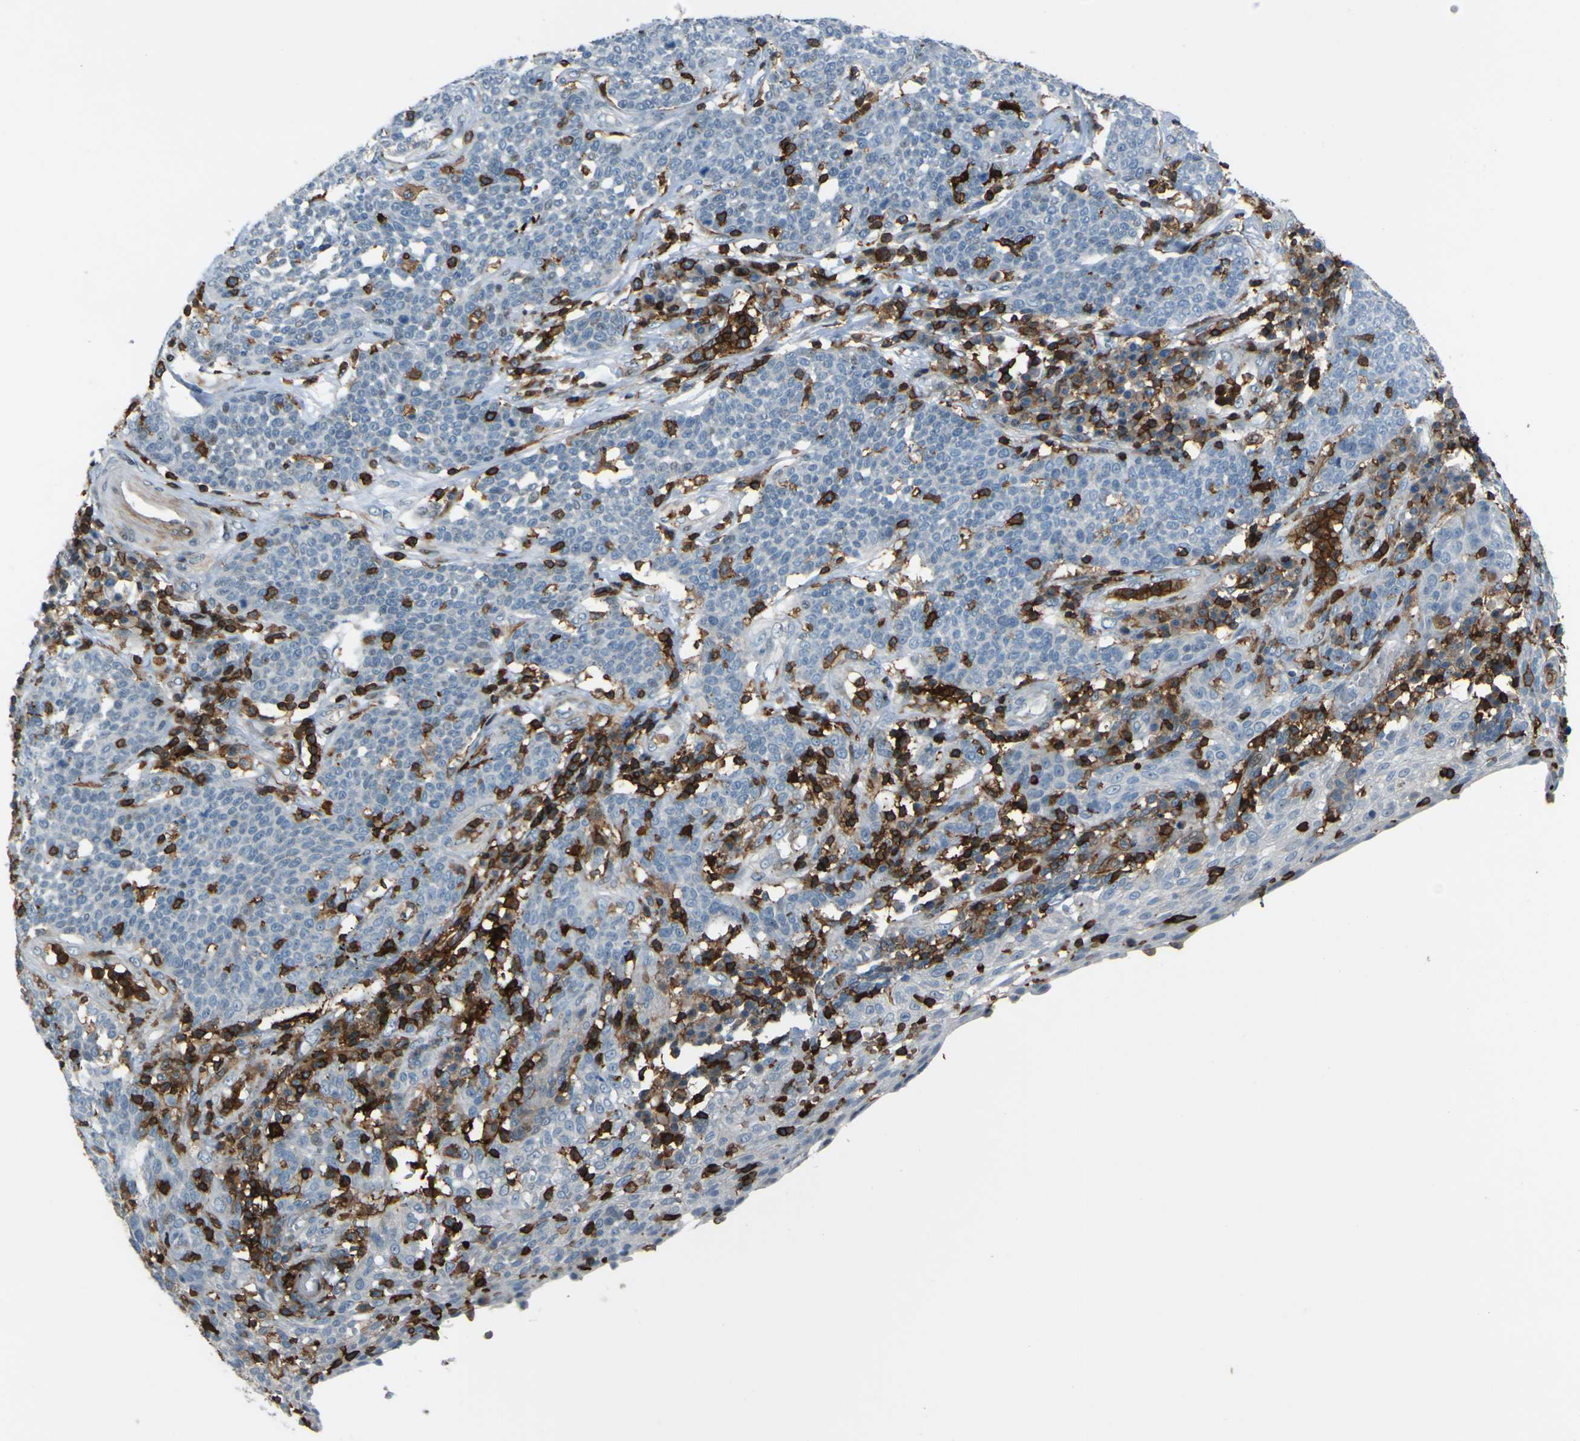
{"staining": {"intensity": "negative", "quantity": "none", "location": "none"}, "tissue": "cervical cancer", "cell_type": "Tumor cells", "image_type": "cancer", "snomed": [{"axis": "morphology", "description": "Squamous cell carcinoma, NOS"}, {"axis": "topography", "description": "Cervix"}], "caption": "Immunohistochemistry (IHC) of squamous cell carcinoma (cervical) reveals no positivity in tumor cells.", "gene": "PCDHB5", "patient": {"sex": "female", "age": 34}}